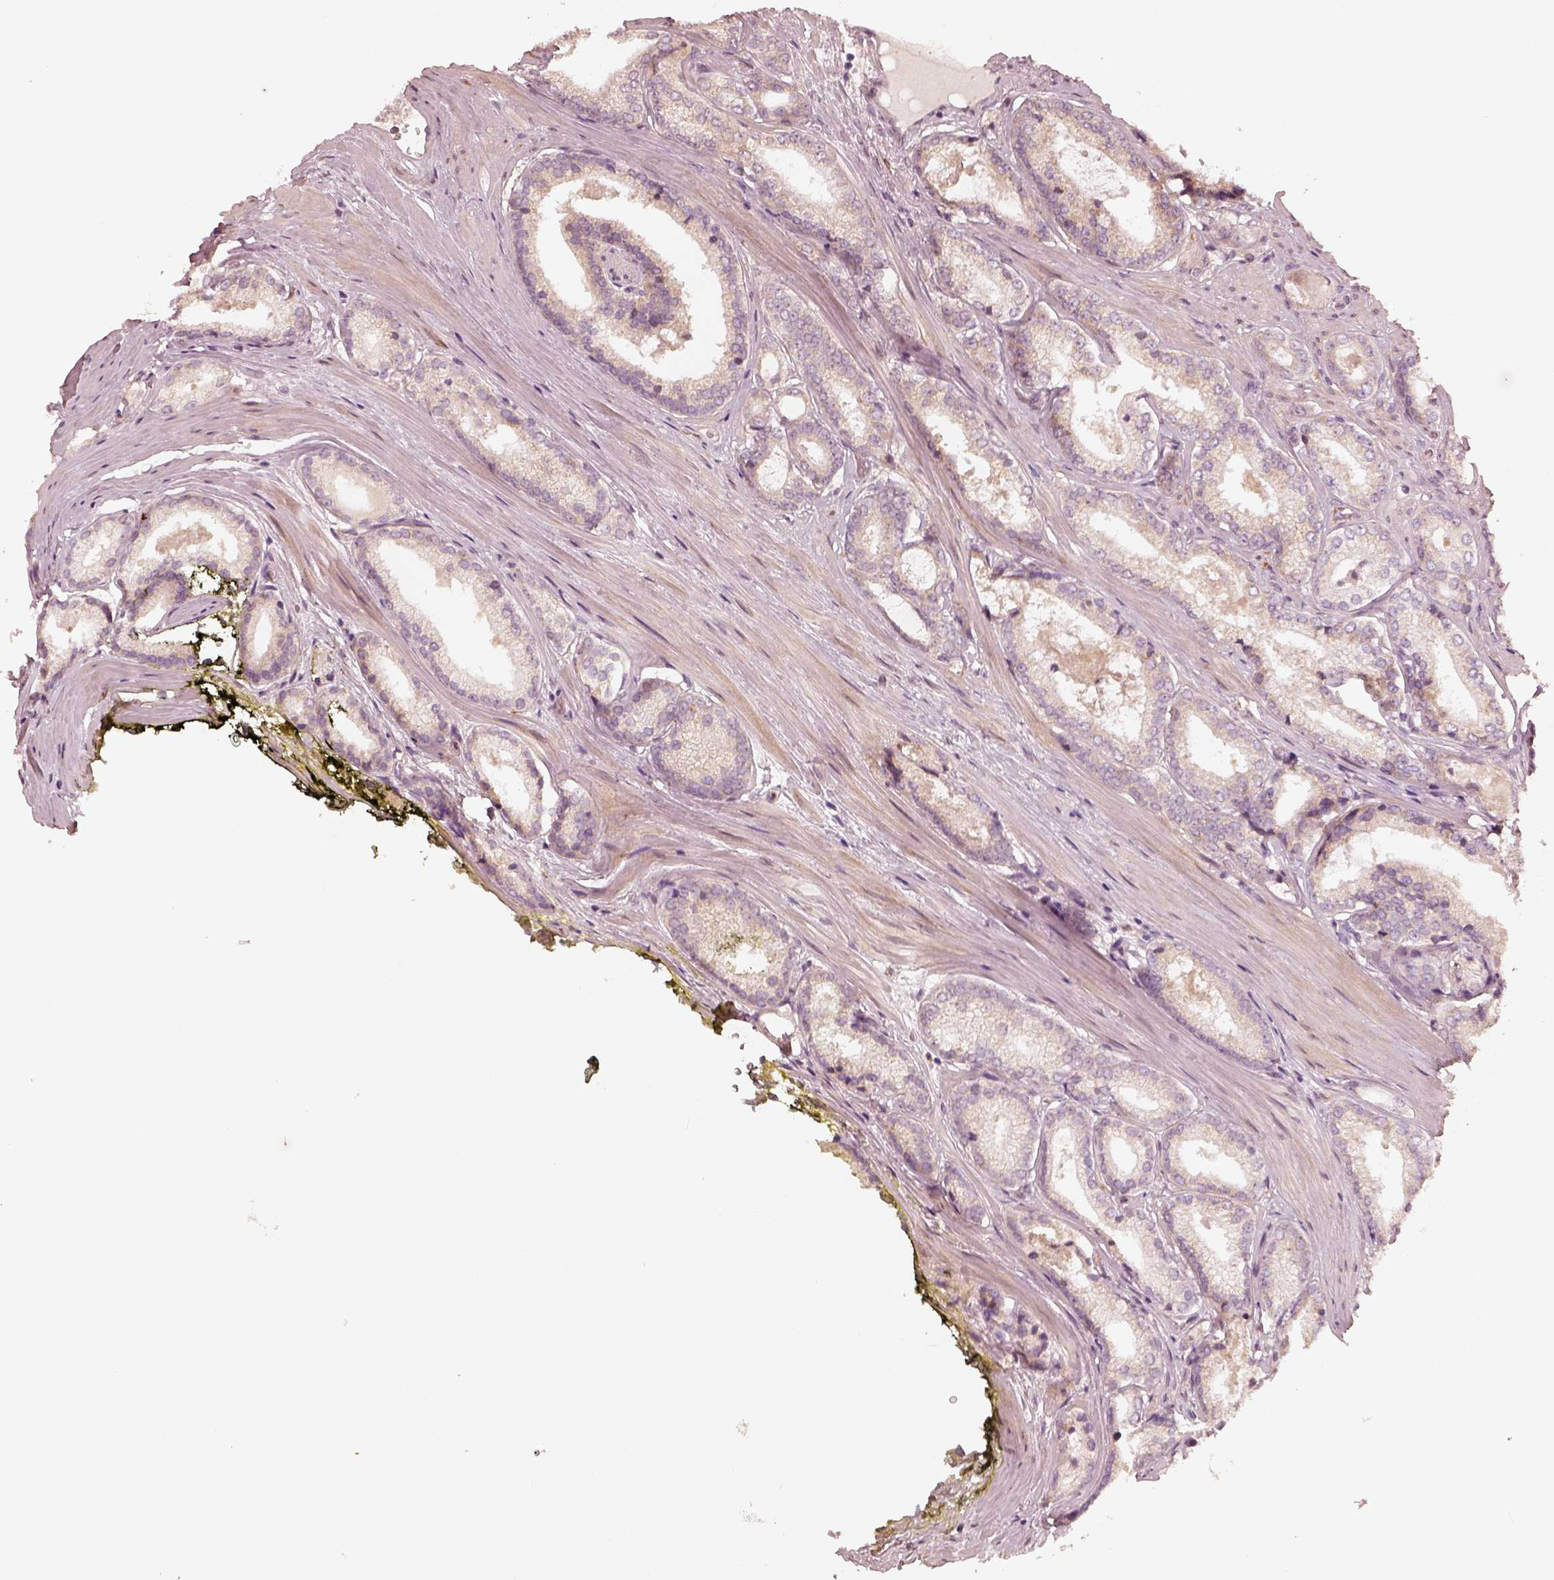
{"staining": {"intensity": "weak", "quantity": "<25%", "location": "cytoplasmic/membranous"}, "tissue": "prostate cancer", "cell_type": "Tumor cells", "image_type": "cancer", "snomed": [{"axis": "morphology", "description": "Adenocarcinoma, Low grade"}, {"axis": "topography", "description": "Prostate"}], "caption": "Image shows no significant protein staining in tumor cells of prostate cancer (adenocarcinoma (low-grade)).", "gene": "WLS", "patient": {"sex": "male", "age": 56}}